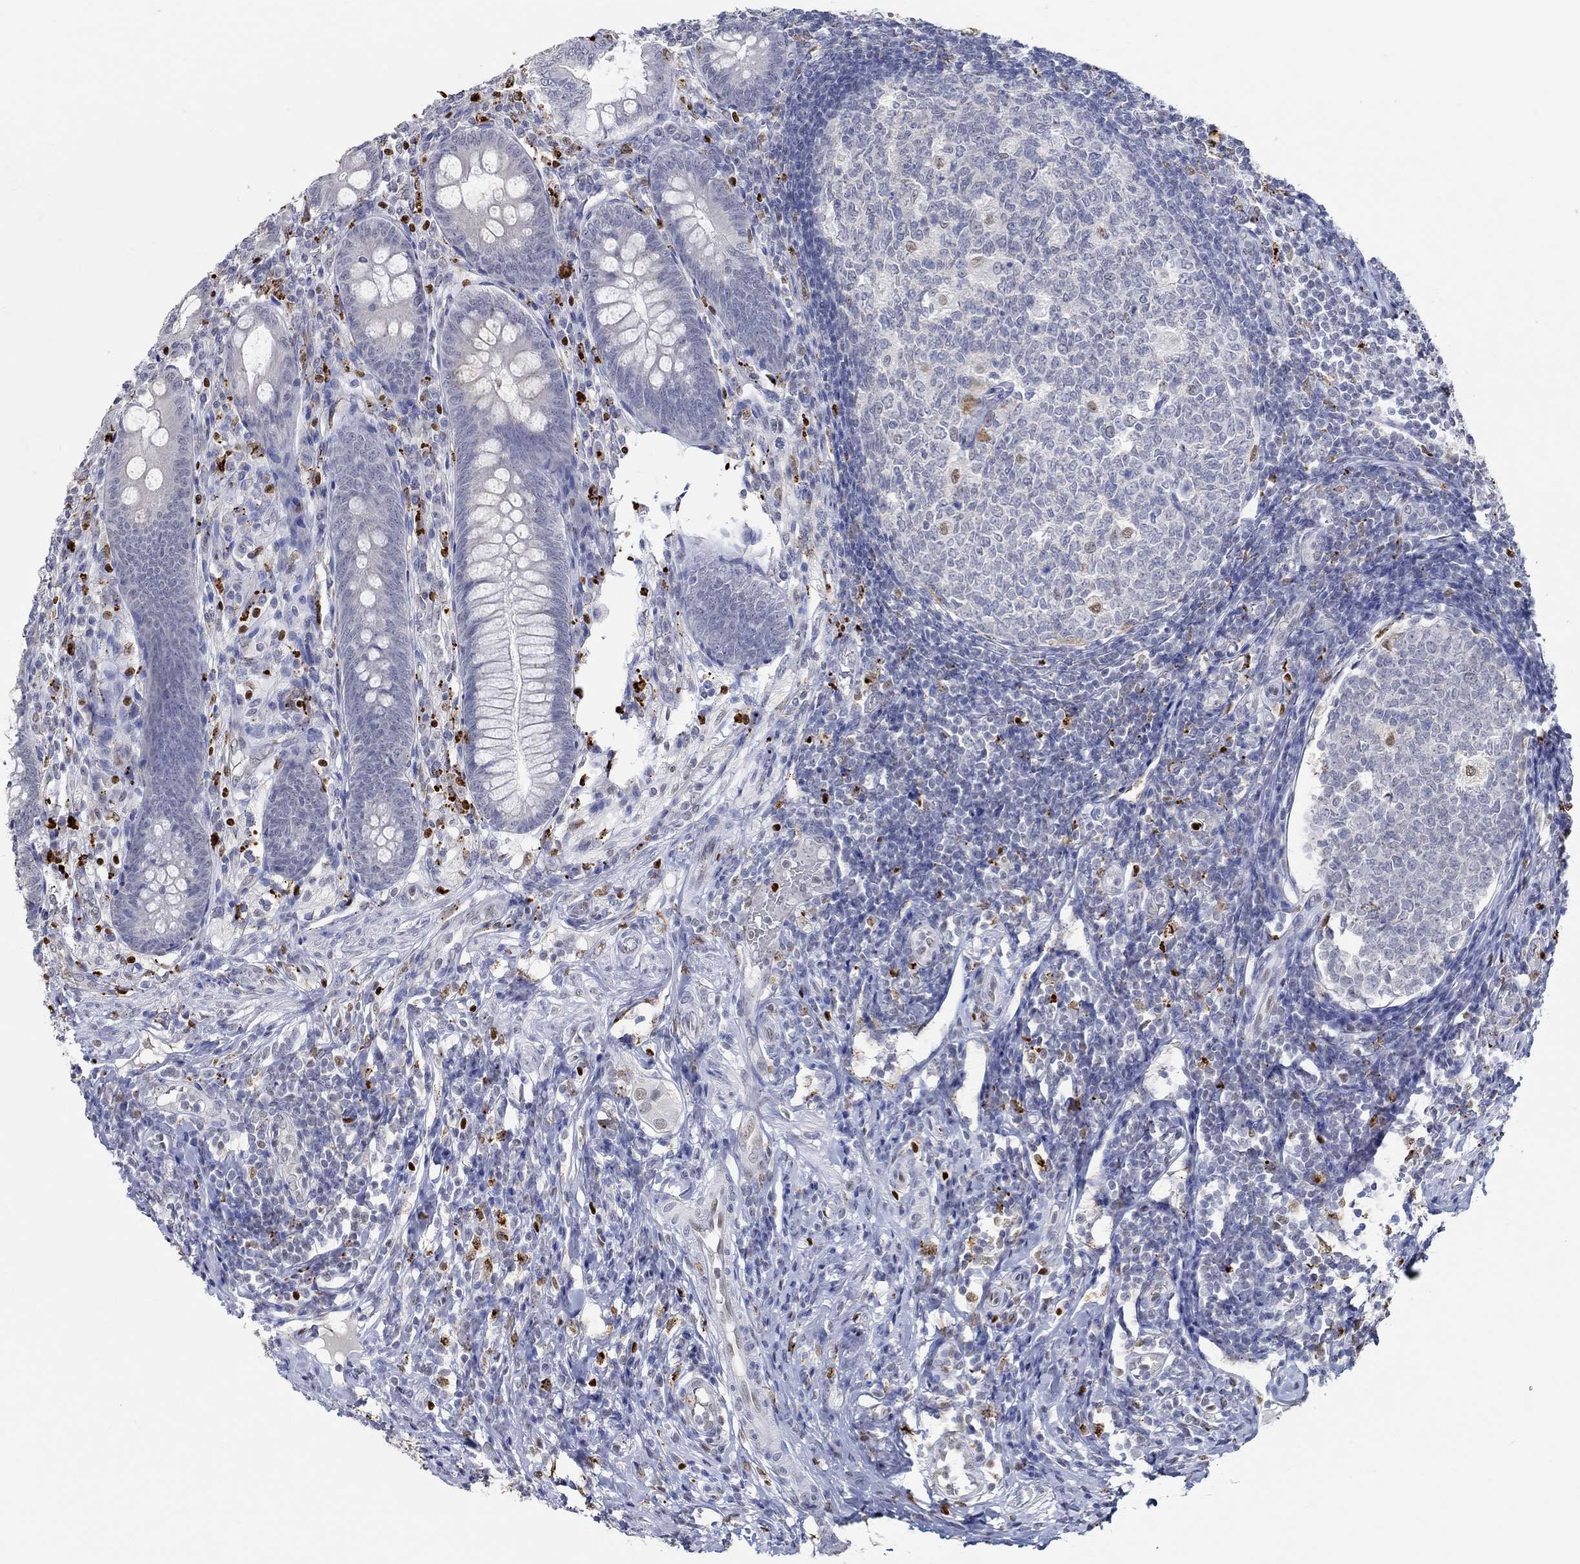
{"staining": {"intensity": "negative", "quantity": "none", "location": "none"}, "tissue": "appendix", "cell_type": "Glandular cells", "image_type": "normal", "snomed": [{"axis": "morphology", "description": "Normal tissue, NOS"}, {"axis": "morphology", "description": "Inflammation, NOS"}, {"axis": "topography", "description": "Appendix"}], "caption": "A photomicrograph of human appendix is negative for staining in glandular cells.", "gene": "GATA2", "patient": {"sex": "male", "age": 16}}